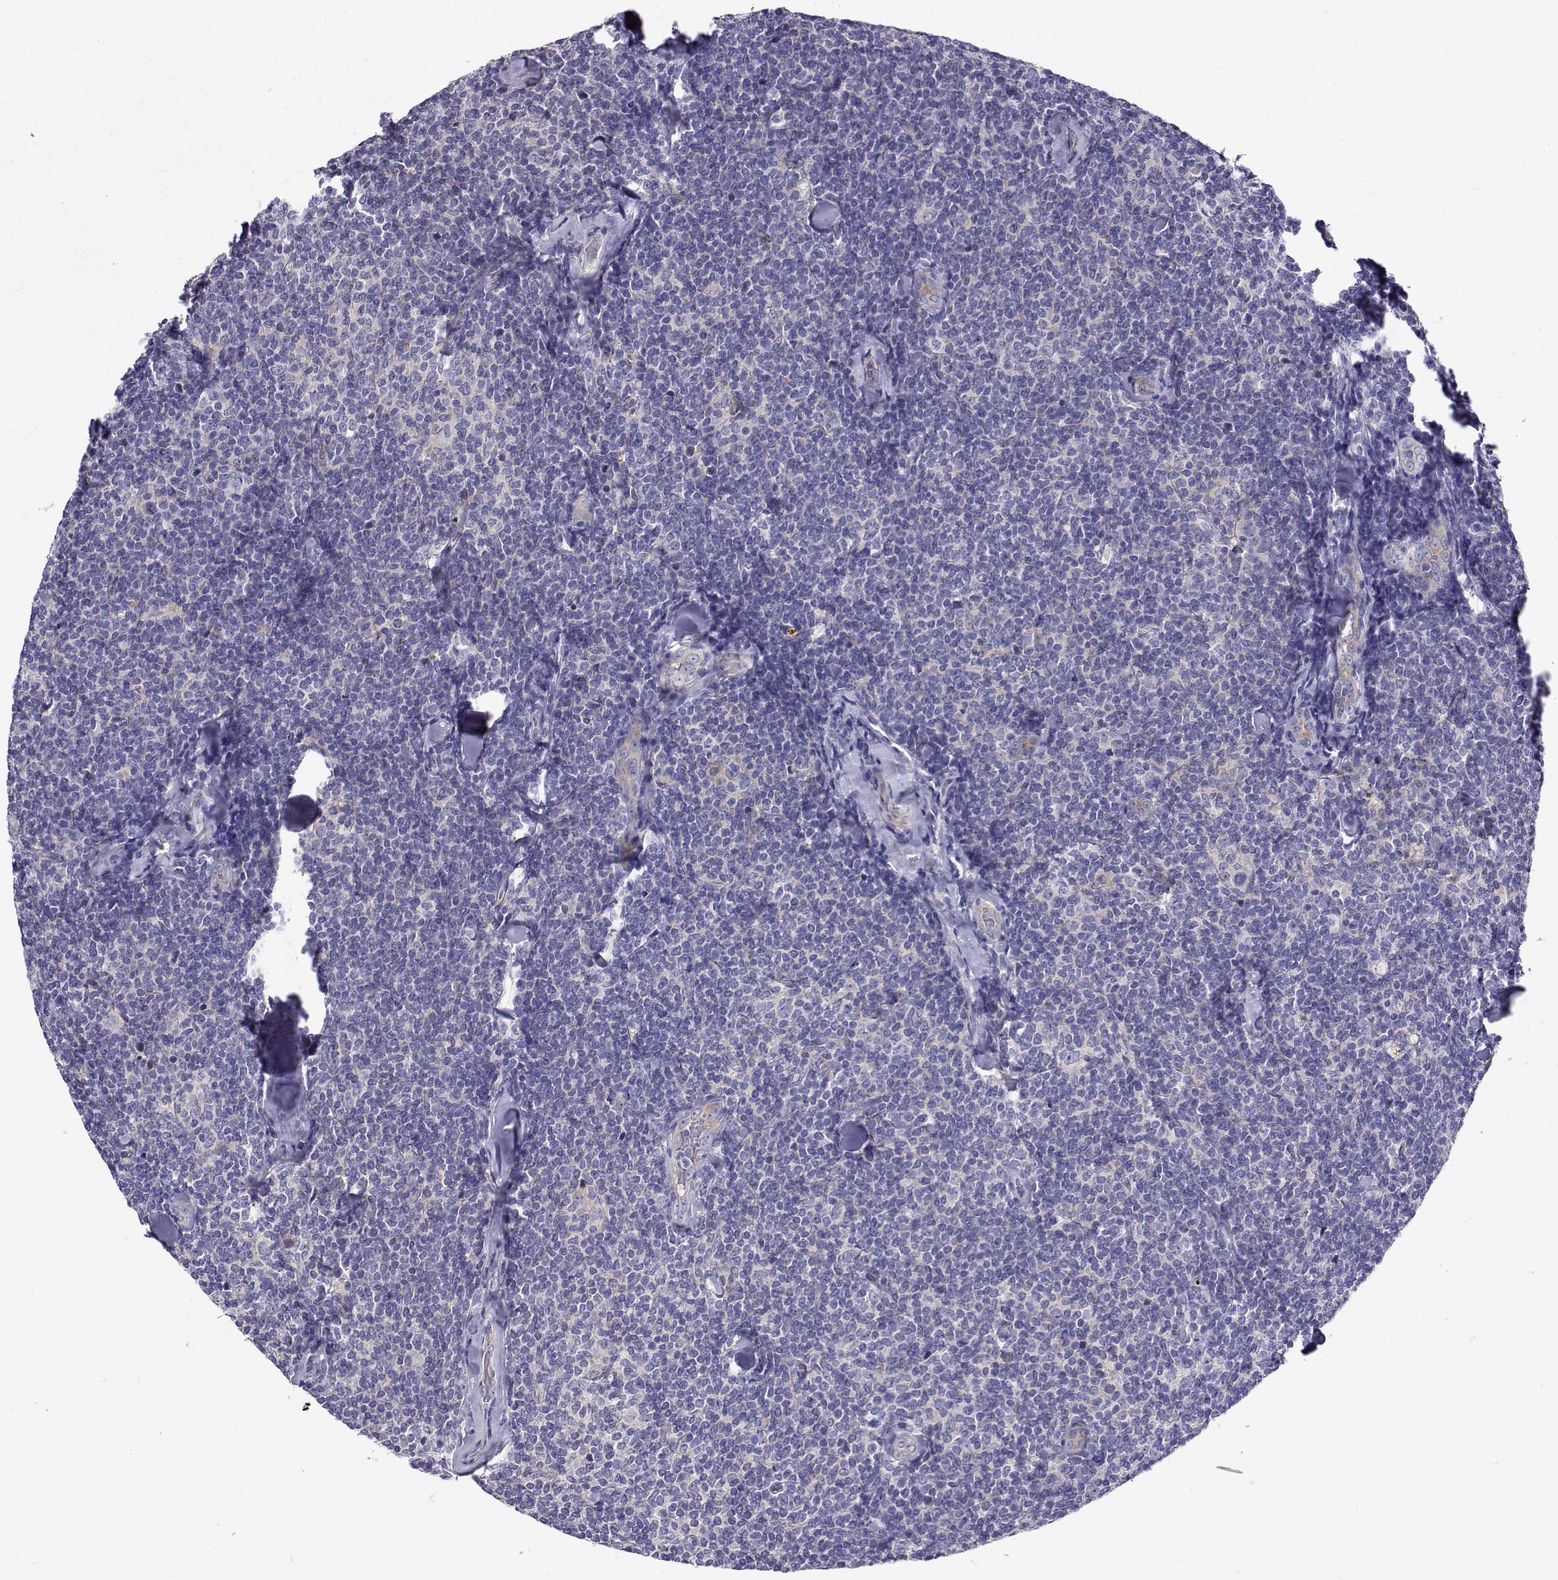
{"staining": {"intensity": "negative", "quantity": "none", "location": "none"}, "tissue": "lymphoma", "cell_type": "Tumor cells", "image_type": "cancer", "snomed": [{"axis": "morphology", "description": "Malignant lymphoma, non-Hodgkin's type, Low grade"}, {"axis": "topography", "description": "Lymph node"}], "caption": "Immunohistochemistry (IHC) histopathology image of lymphoma stained for a protein (brown), which displays no expression in tumor cells.", "gene": "LHFPL7", "patient": {"sex": "female", "age": 56}}